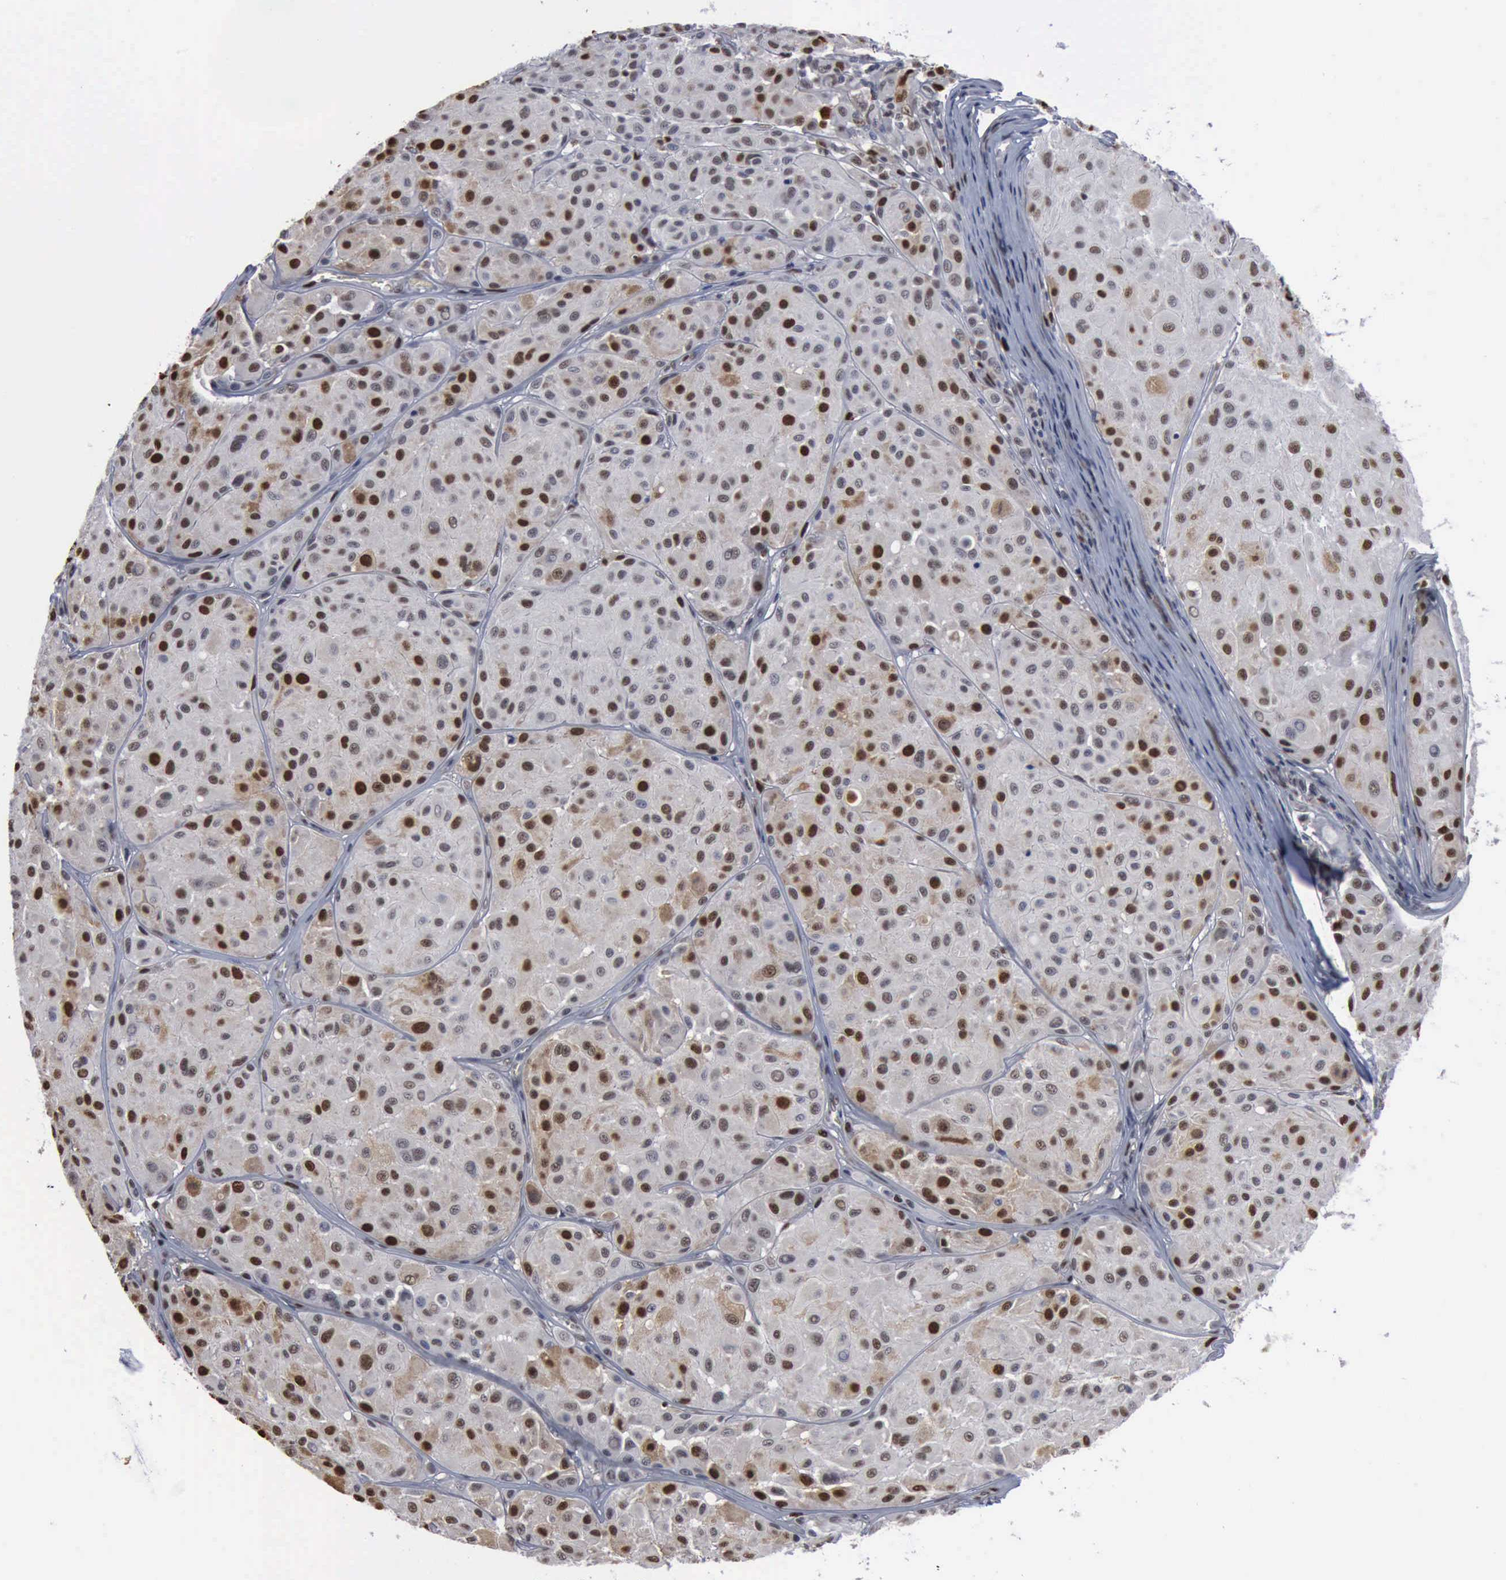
{"staining": {"intensity": "moderate", "quantity": "25%-75%", "location": "nuclear"}, "tissue": "melanoma", "cell_type": "Tumor cells", "image_type": "cancer", "snomed": [{"axis": "morphology", "description": "Malignant melanoma, NOS"}, {"axis": "topography", "description": "Skin"}], "caption": "This is an image of immunohistochemistry (IHC) staining of malignant melanoma, which shows moderate staining in the nuclear of tumor cells.", "gene": "PCNA", "patient": {"sex": "male", "age": 36}}